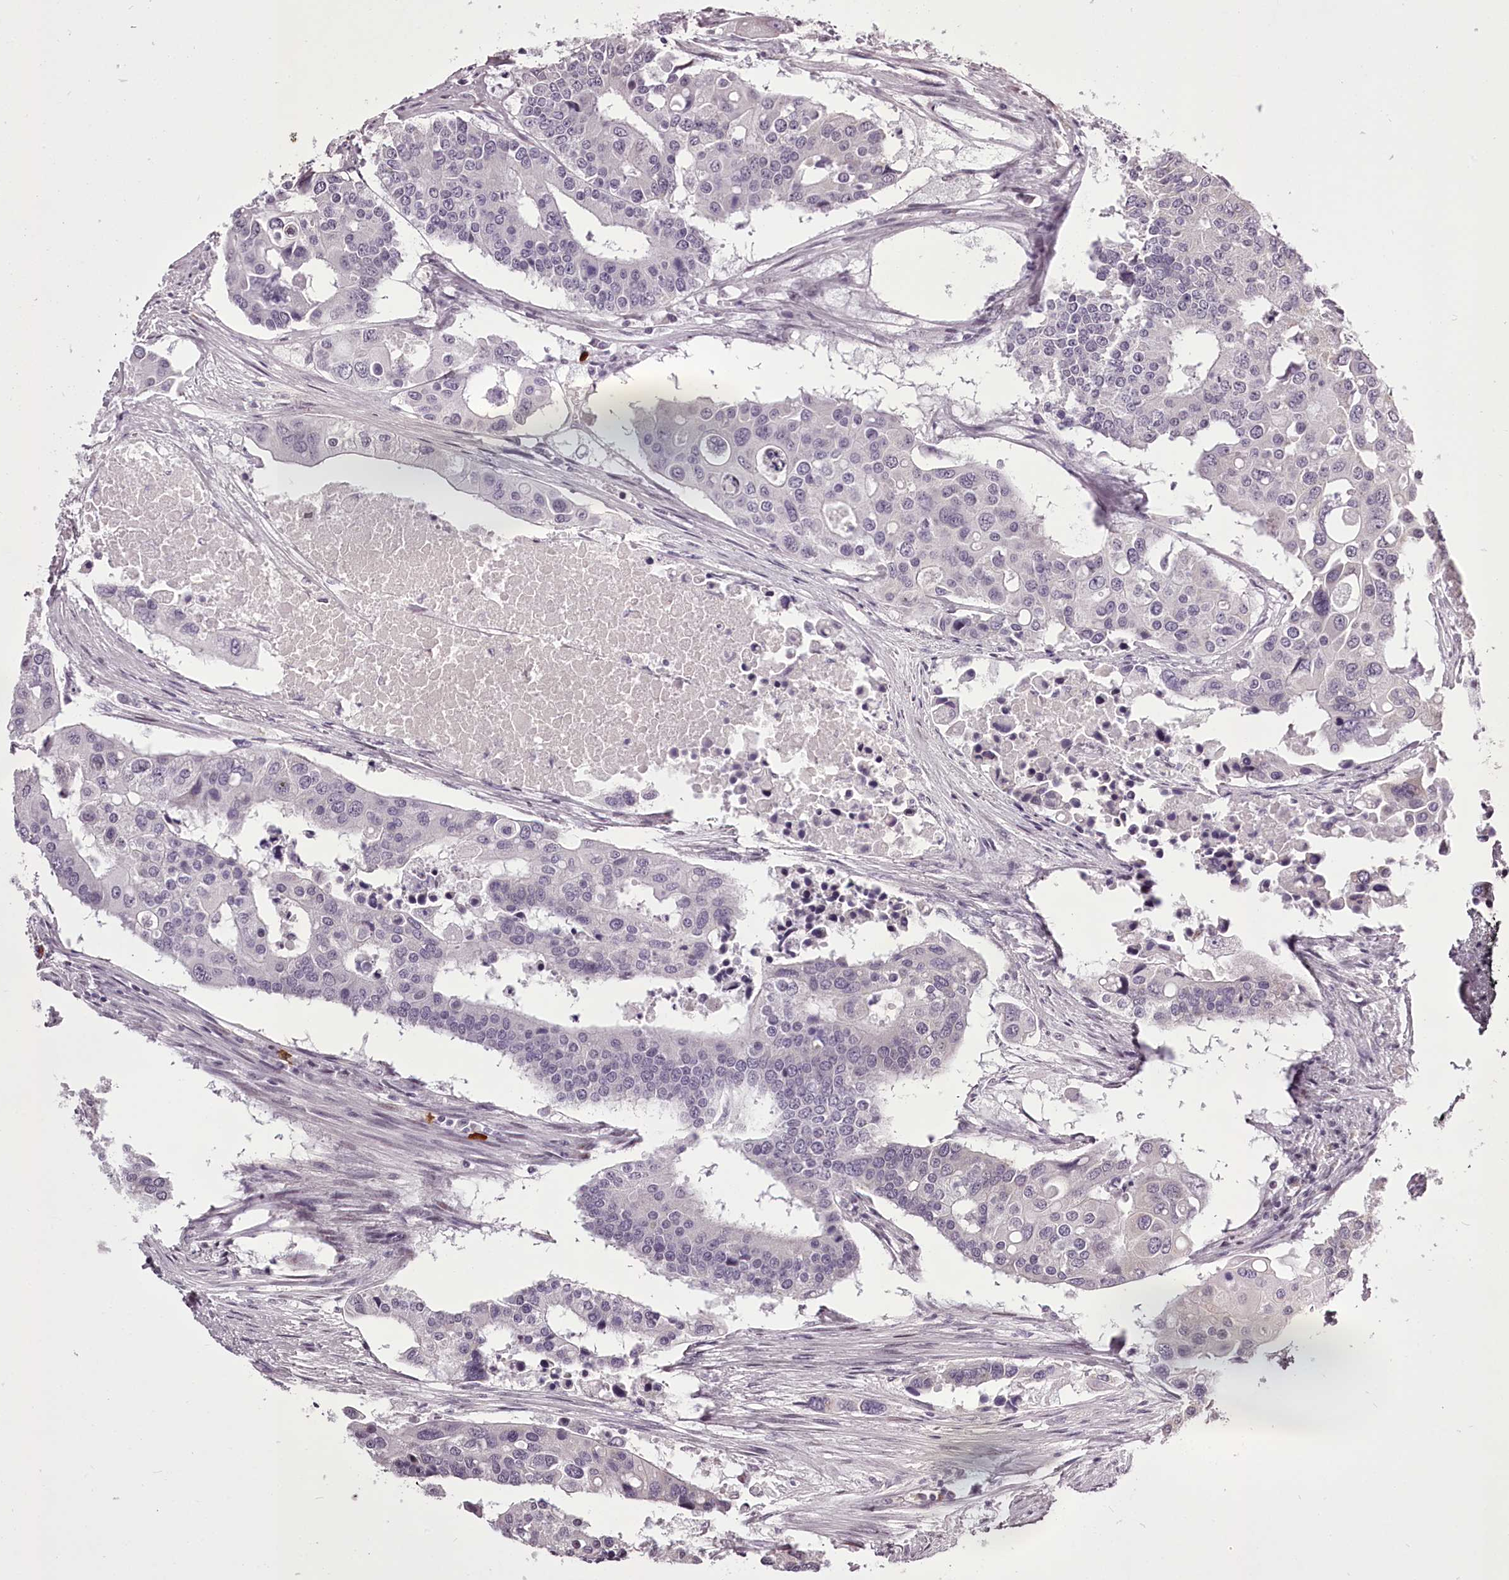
{"staining": {"intensity": "negative", "quantity": "none", "location": "none"}, "tissue": "colorectal cancer", "cell_type": "Tumor cells", "image_type": "cancer", "snomed": [{"axis": "morphology", "description": "Adenocarcinoma, NOS"}, {"axis": "topography", "description": "Colon"}], "caption": "This is a photomicrograph of immunohistochemistry (IHC) staining of colorectal adenocarcinoma, which shows no positivity in tumor cells. (Stains: DAB immunohistochemistry with hematoxylin counter stain, Microscopy: brightfield microscopy at high magnification).", "gene": "C1orf56", "patient": {"sex": "male", "age": 77}}